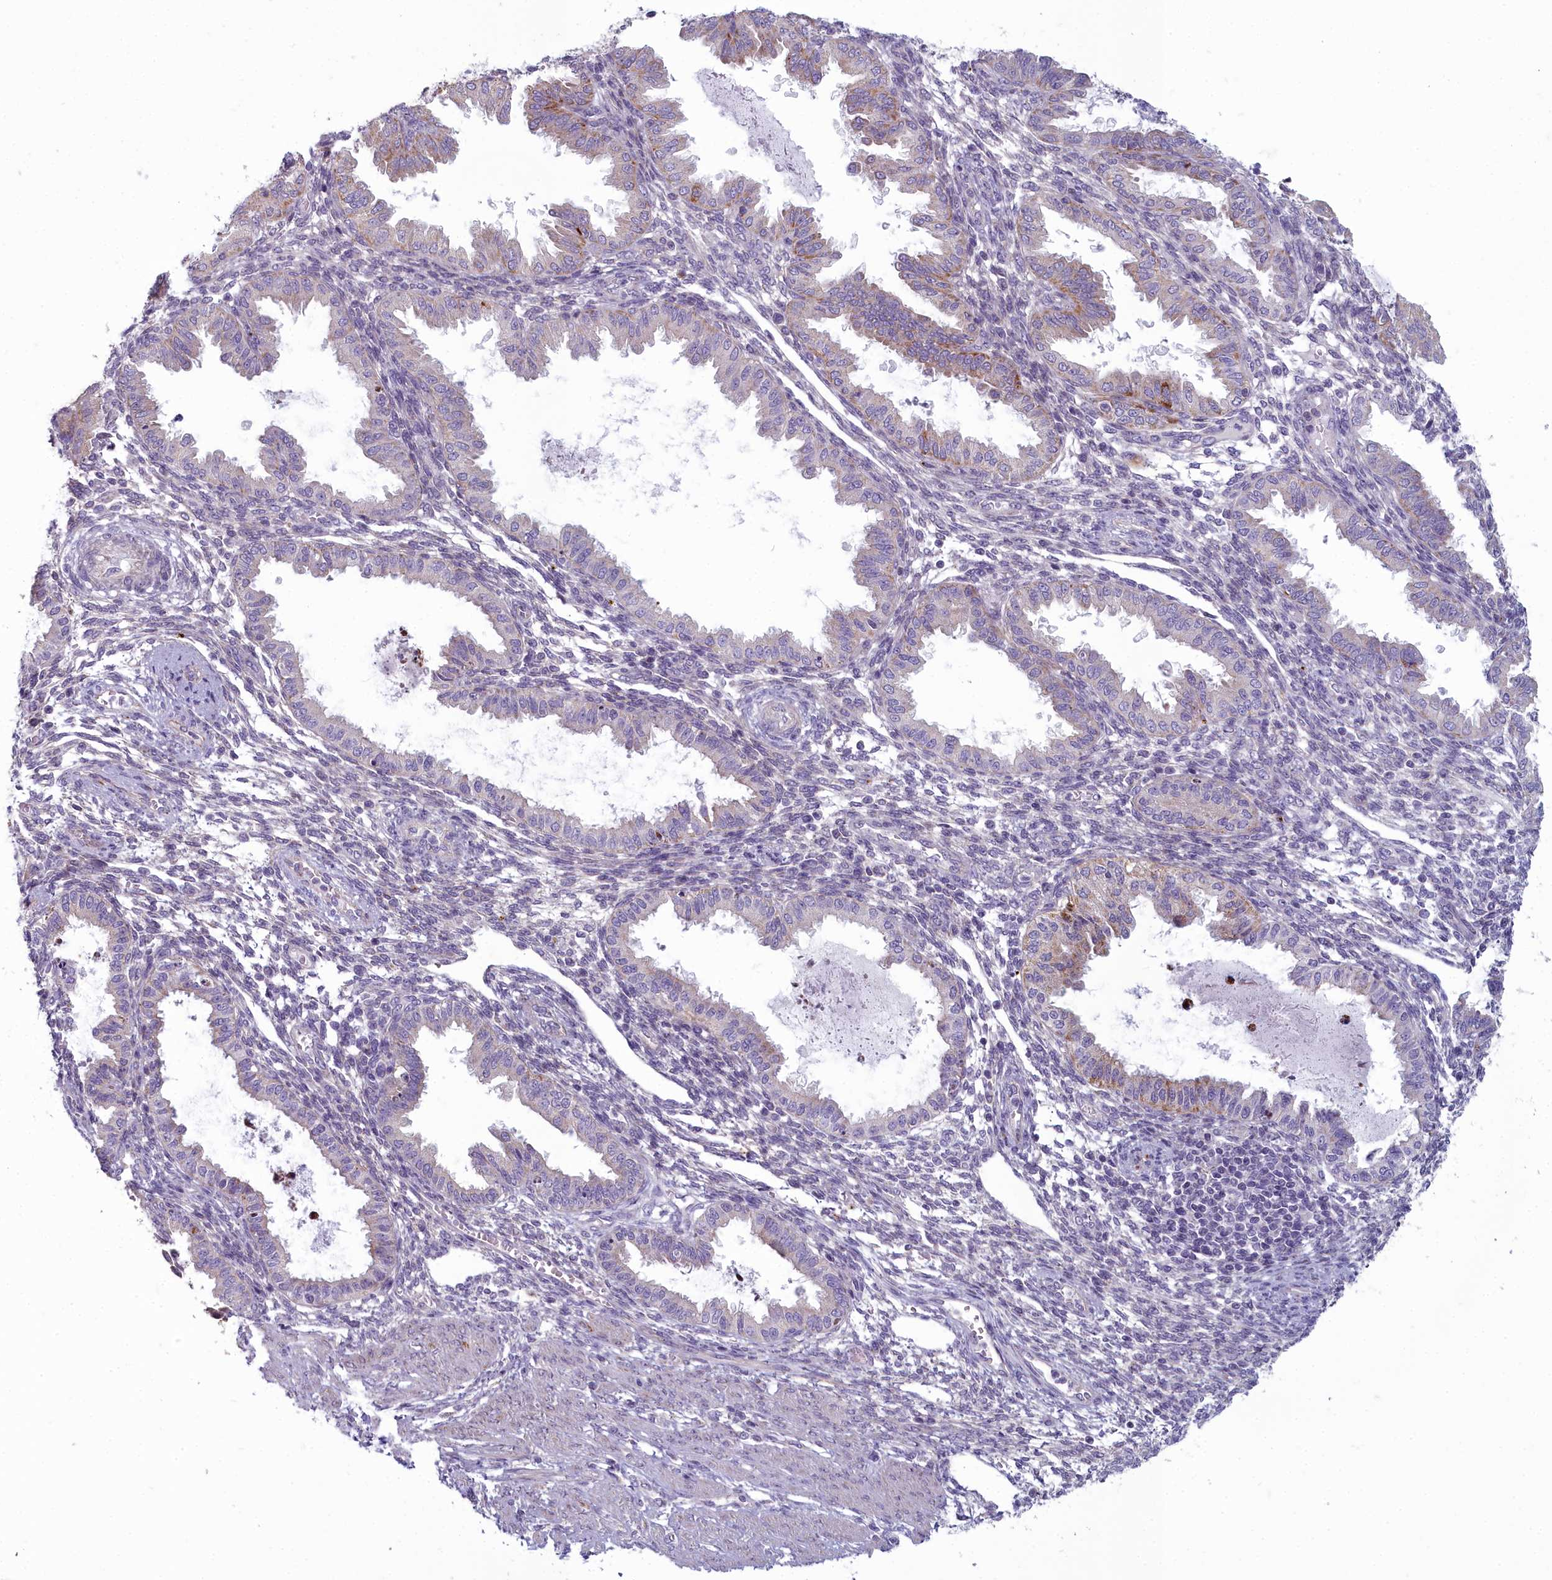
{"staining": {"intensity": "negative", "quantity": "none", "location": "none"}, "tissue": "endometrium", "cell_type": "Cells in endometrial stroma", "image_type": "normal", "snomed": [{"axis": "morphology", "description": "Normal tissue, NOS"}, {"axis": "topography", "description": "Endometrium"}], "caption": "A high-resolution histopathology image shows immunohistochemistry staining of unremarkable endometrium, which displays no significant expression in cells in endometrial stroma. (DAB IHC, high magnification).", "gene": "INSYN2A", "patient": {"sex": "female", "age": 33}}